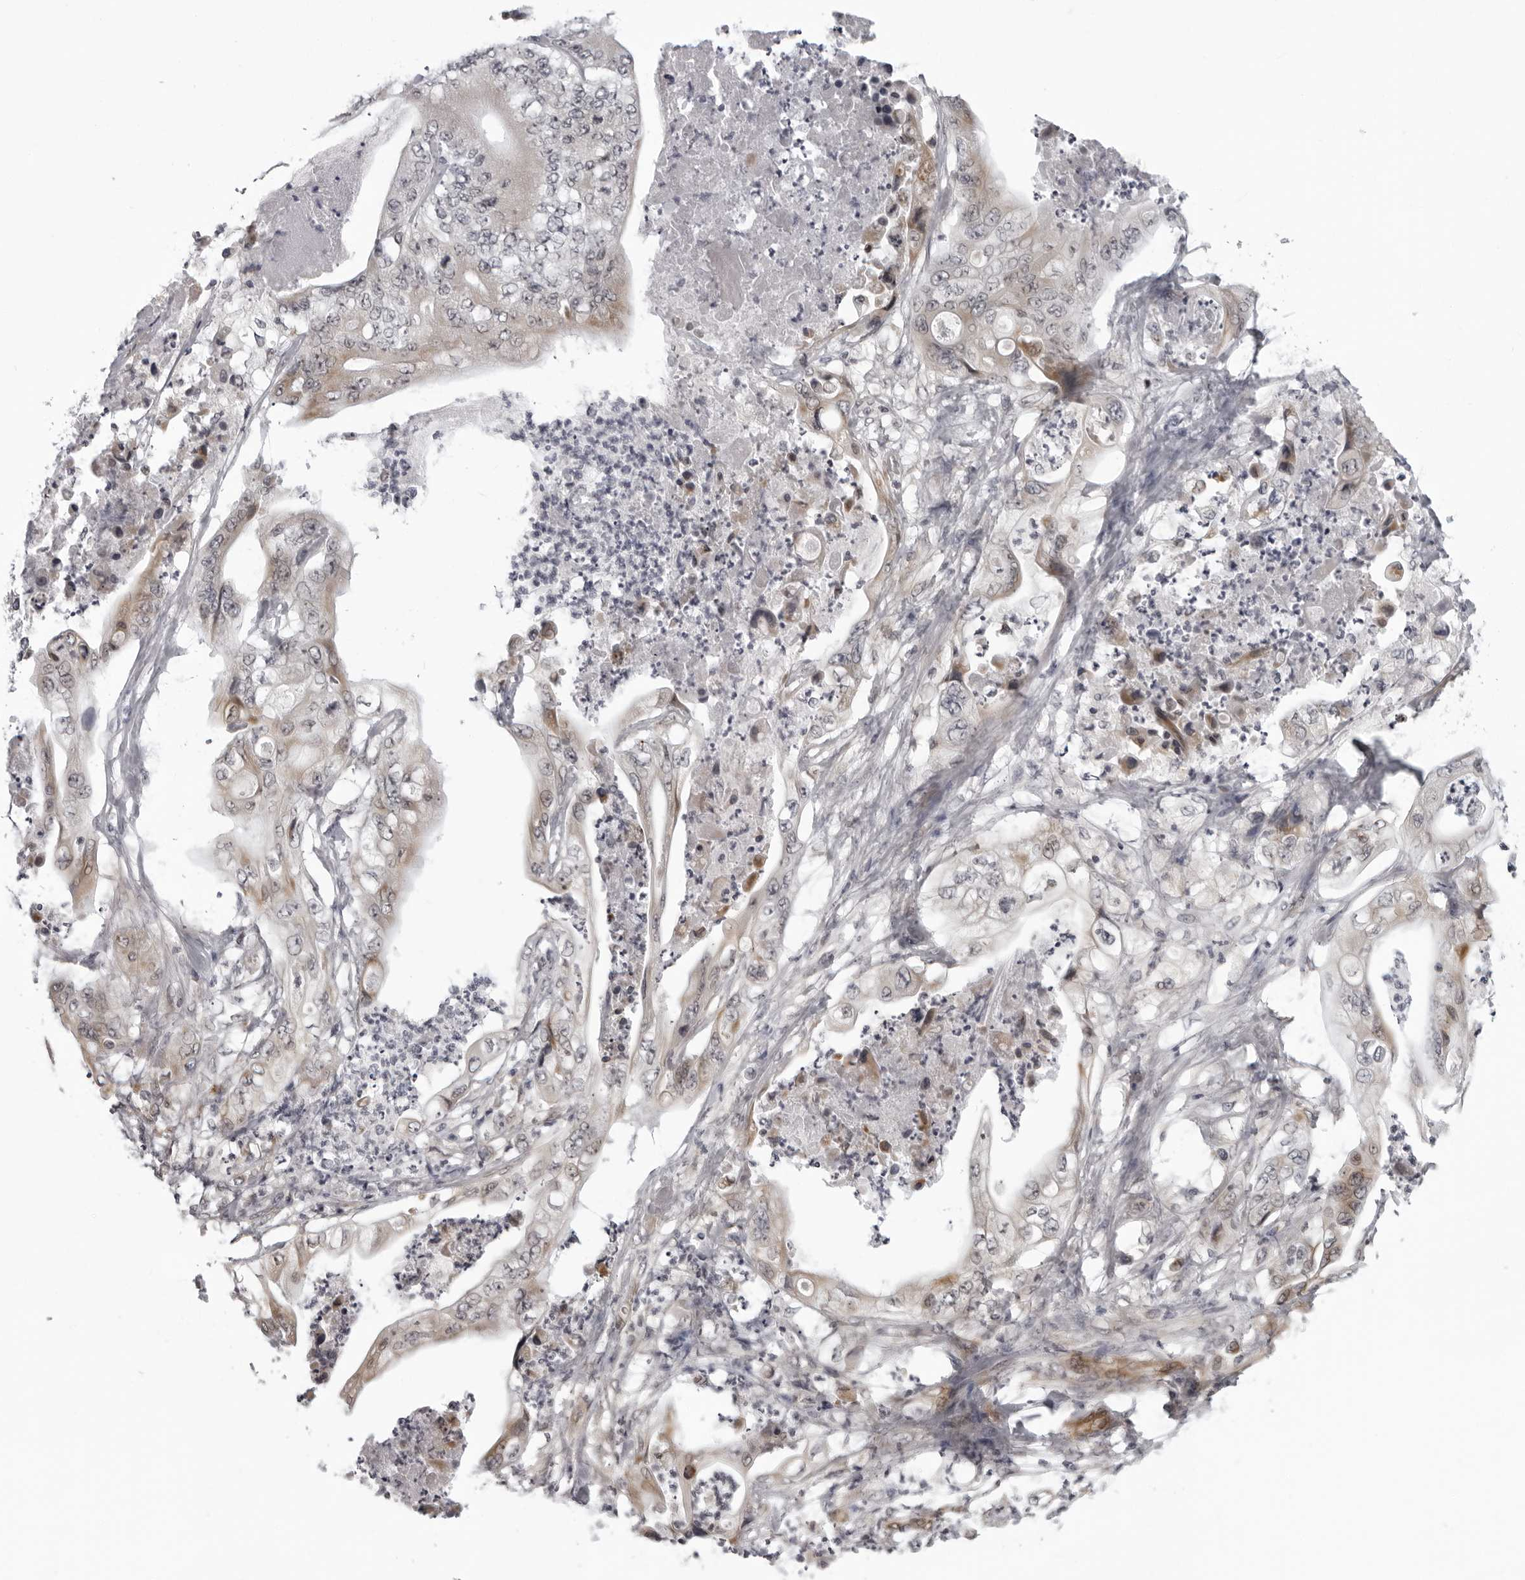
{"staining": {"intensity": "moderate", "quantity": "25%-75%", "location": "cytoplasmic/membranous,nuclear"}, "tissue": "stomach cancer", "cell_type": "Tumor cells", "image_type": "cancer", "snomed": [{"axis": "morphology", "description": "Adenocarcinoma, NOS"}, {"axis": "topography", "description": "Stomach"}], "caption": "Protein staining by immunohistochemistry (IHC) demonstrates moderate cytoplasmic/membranous and nuclear staining in about 25%-75% of tumor cells in stomach cancer. The protein of interest is shown in brown color, while the nuclei are stained blue.", "gene": "MAPK12", "patient": {"sex": "female", "age": 73}}